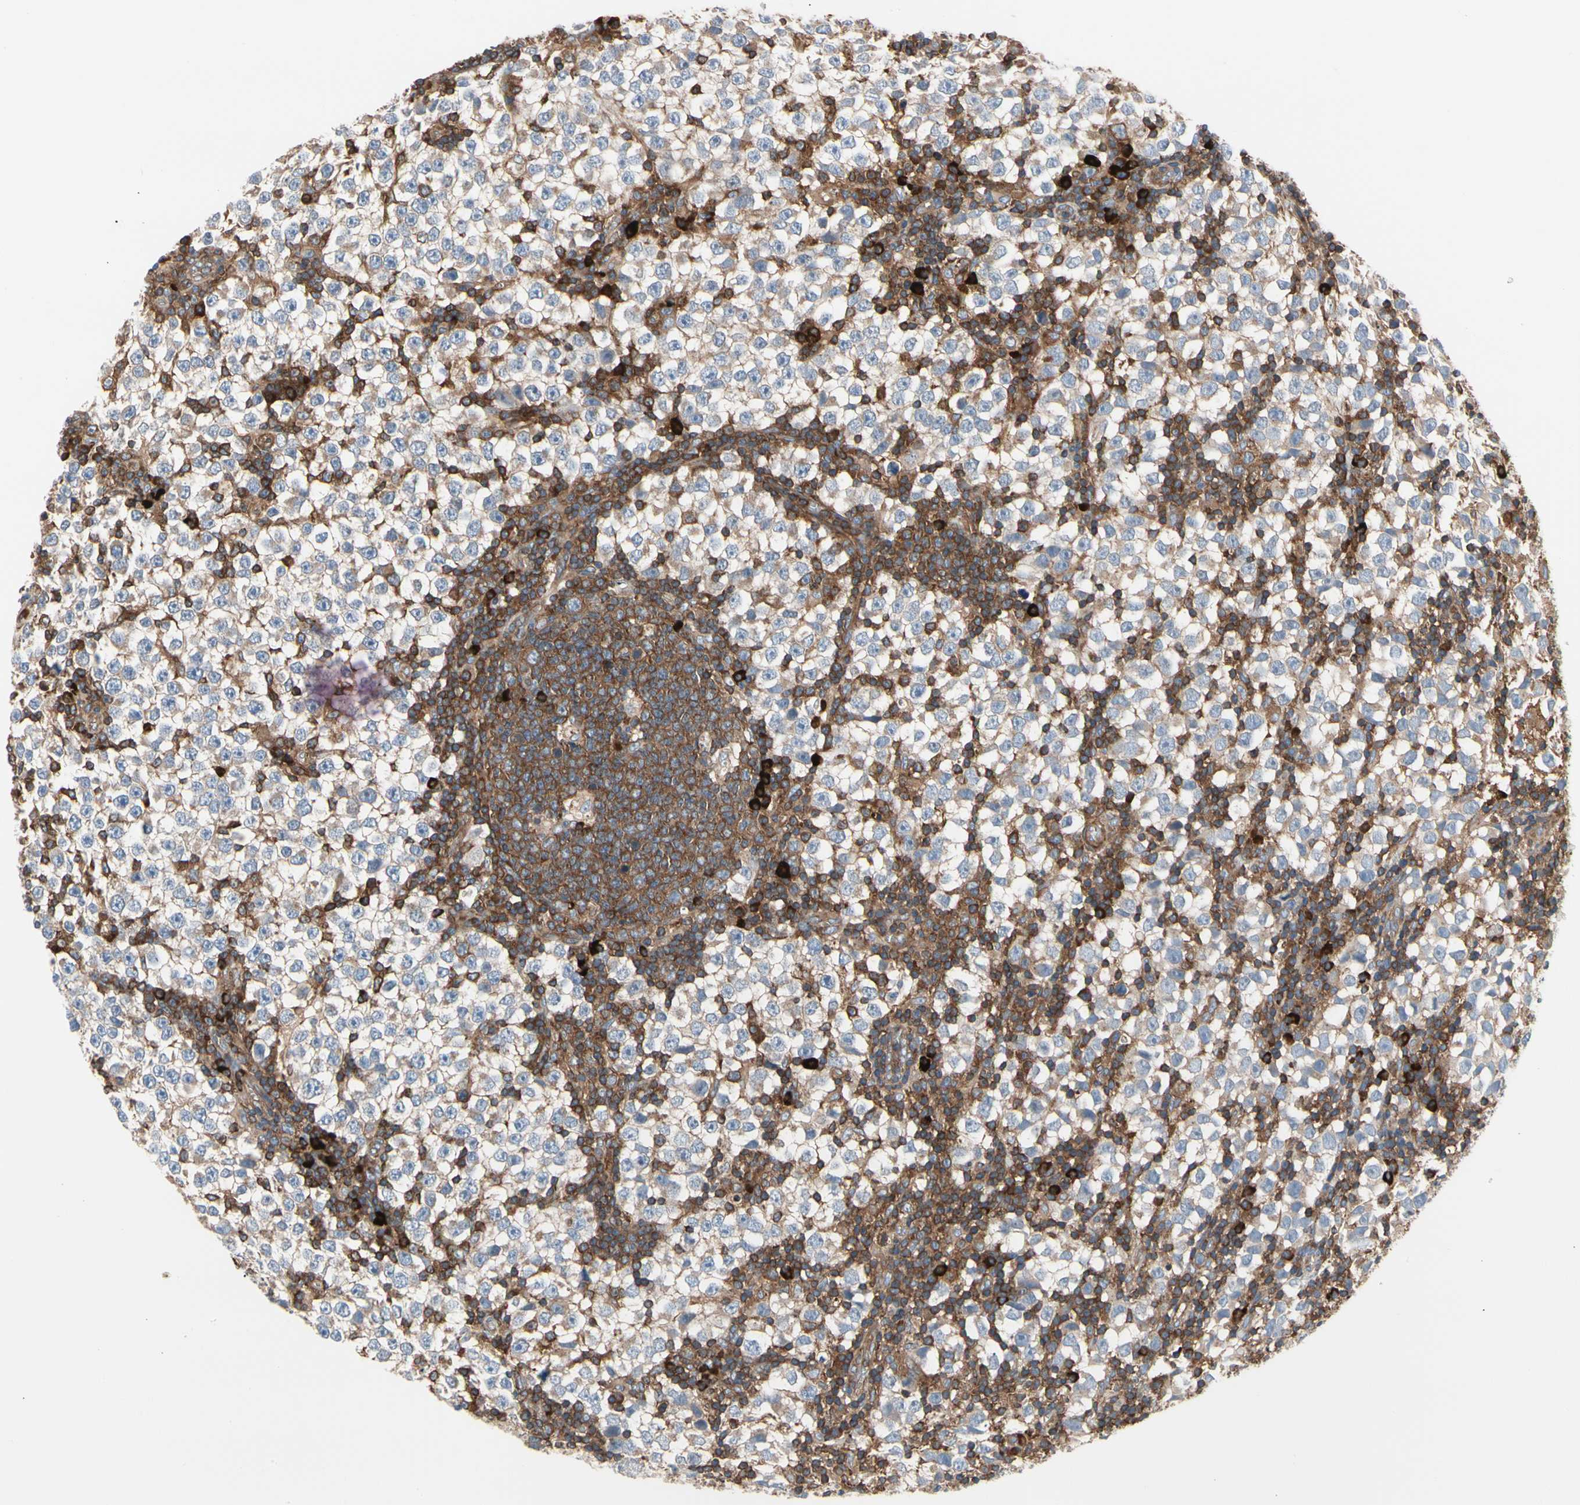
{"staining": {"intensity": "weak", "quantity": "25%-75%", "location": "cytoplasmic/membranous"}, "tissue": "testis cancer", "cell_type": "Tumor cells", "image_type": "cancer", "snomed": [{"axis": "morphology", "description": "Seminoma, NOS"}, {"axis": "topography", "description": "Testis"}], "caption": "Protein positivity by IHC exhibits weak cytoplasmic/membranous positivity in about 25%-75% of tumor cells in testis cancer.", "gene": "ROCK1", "patient": {"sex": "male", "age": 65}}